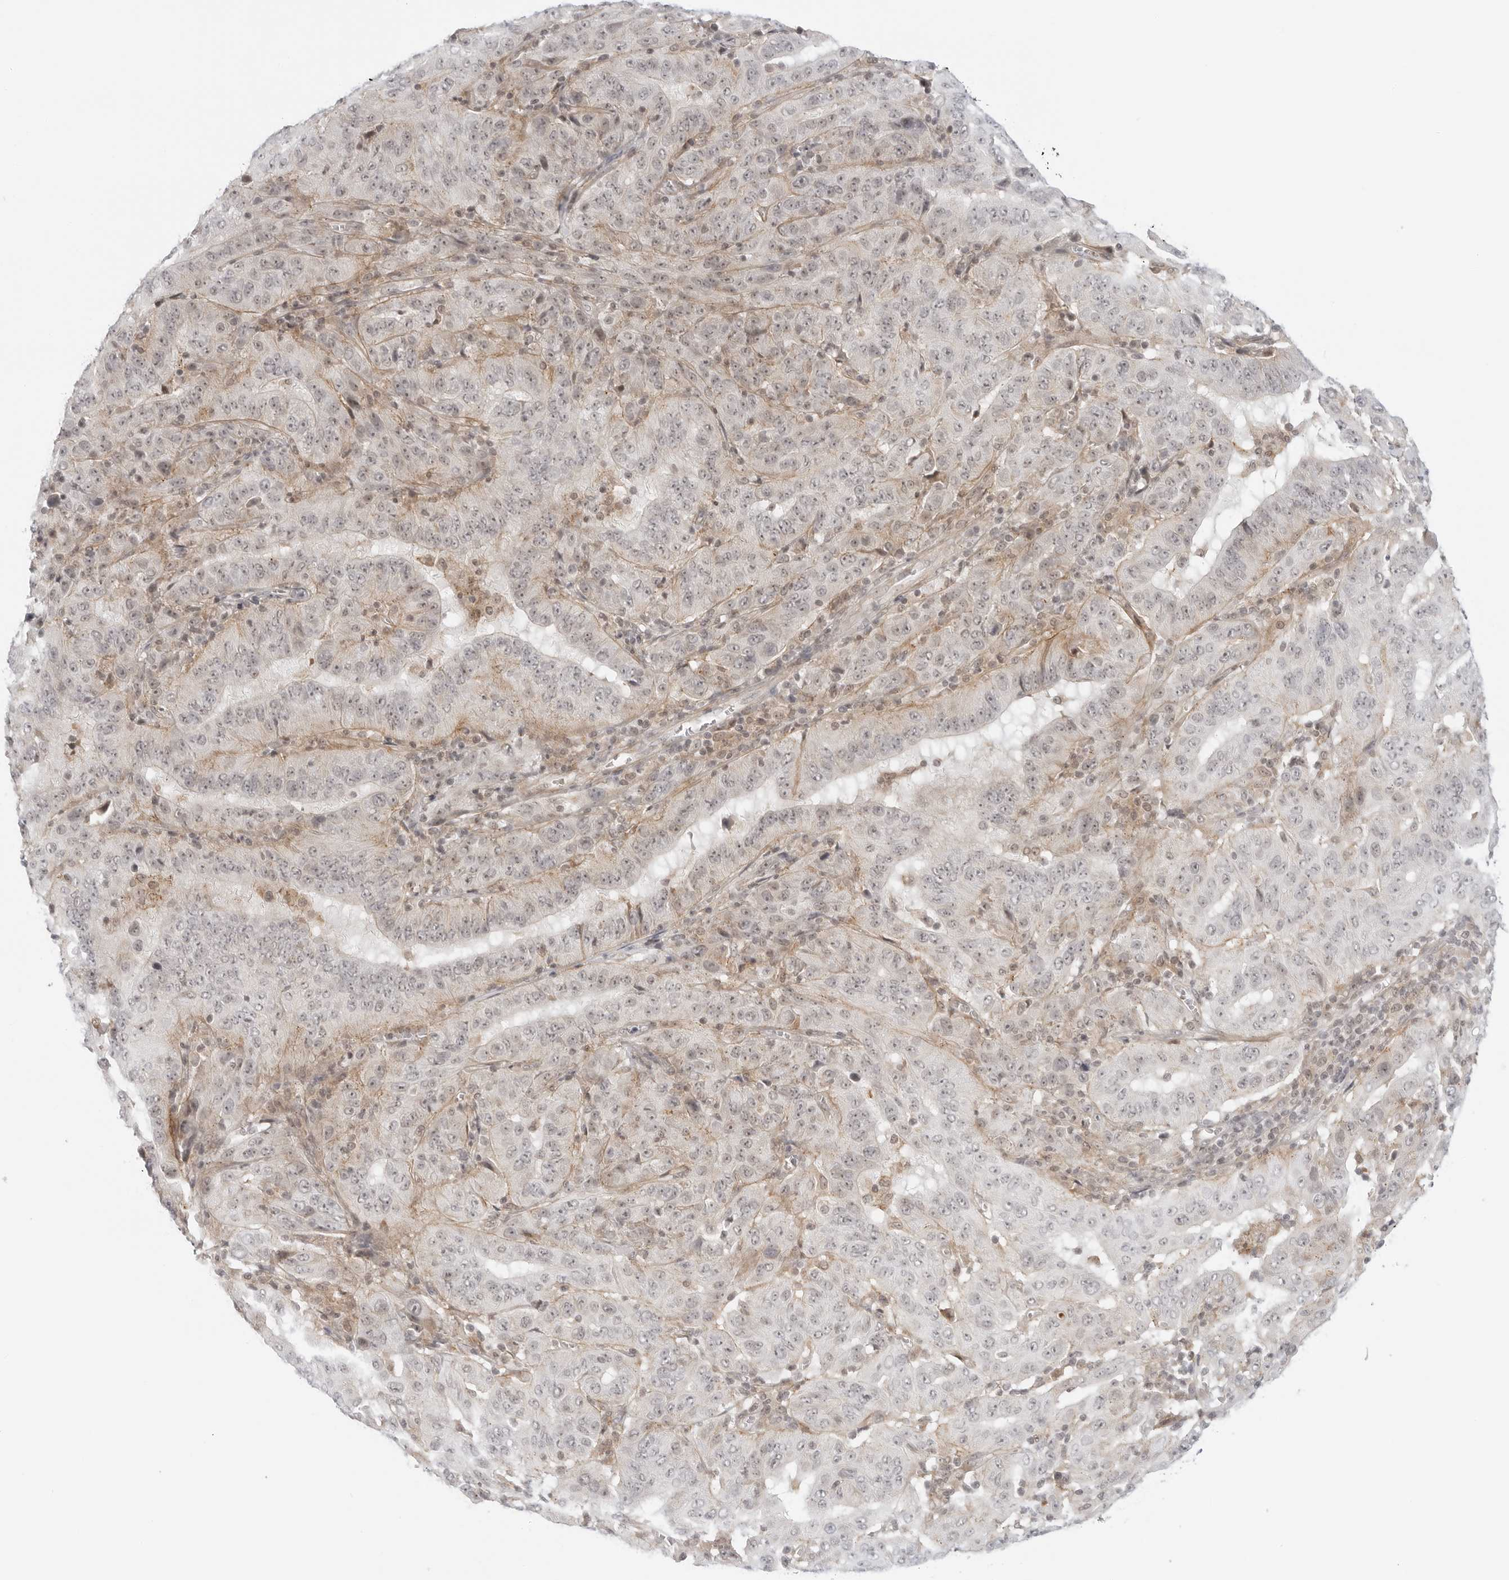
{"staining": {"intensity": "weak", "quantity": "<25%", "location": "nuclear"}, "tissue": "pancreatic cancer", "cell_type": "Tumor cells", "image_type": "cancer", "snomed": [{"axis": "morphology", "description": "Adenocarcinoma, NOS"}, {"axis": "topography", "description": "Pancreas"}], "caption": "Photomicrograph shows no significant protein expression in tumor cells of pancreatic cancer (adenocarcinoma).", "gene": "SUGCT", "patient": {"sex": "male", "age": 63}}